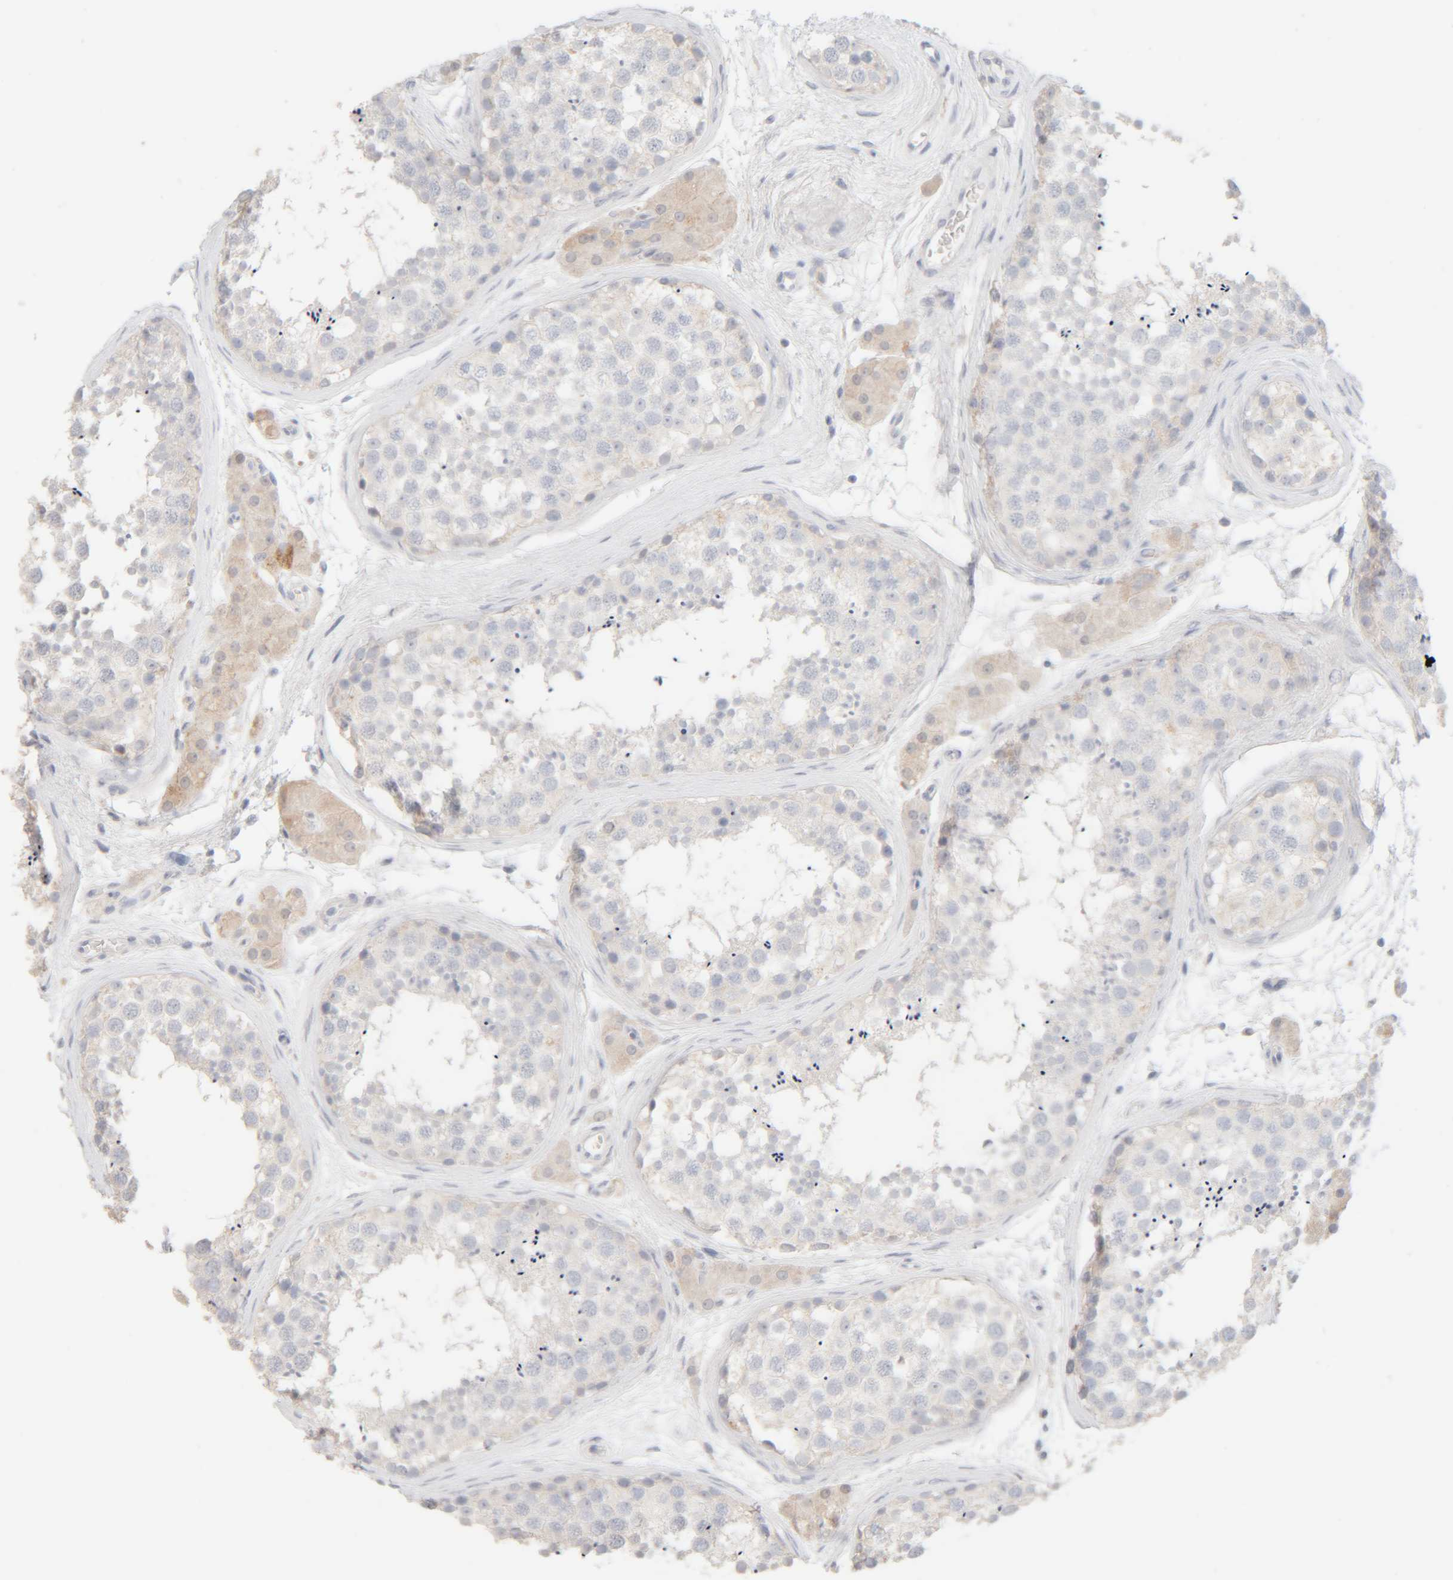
{"staining": {"intensity": "negative", "quantity": "none", "location": "none"}, "tissue": "testis", "cell_type": "Cells in seminiferous ducts", "image_type": "normal", "snomed": [{"axis": "morphology", "description": "Normal tissue, NOS"}, {"axis": "topography", "description": "Testis"}], "caption": "IHC photomicrograph of benign human testis stained for a protein (brown), which displays no positivity in cells in seminiferous ducts.", "gene": "RIDA", "patient": {"sex": "male", "age": 56}}